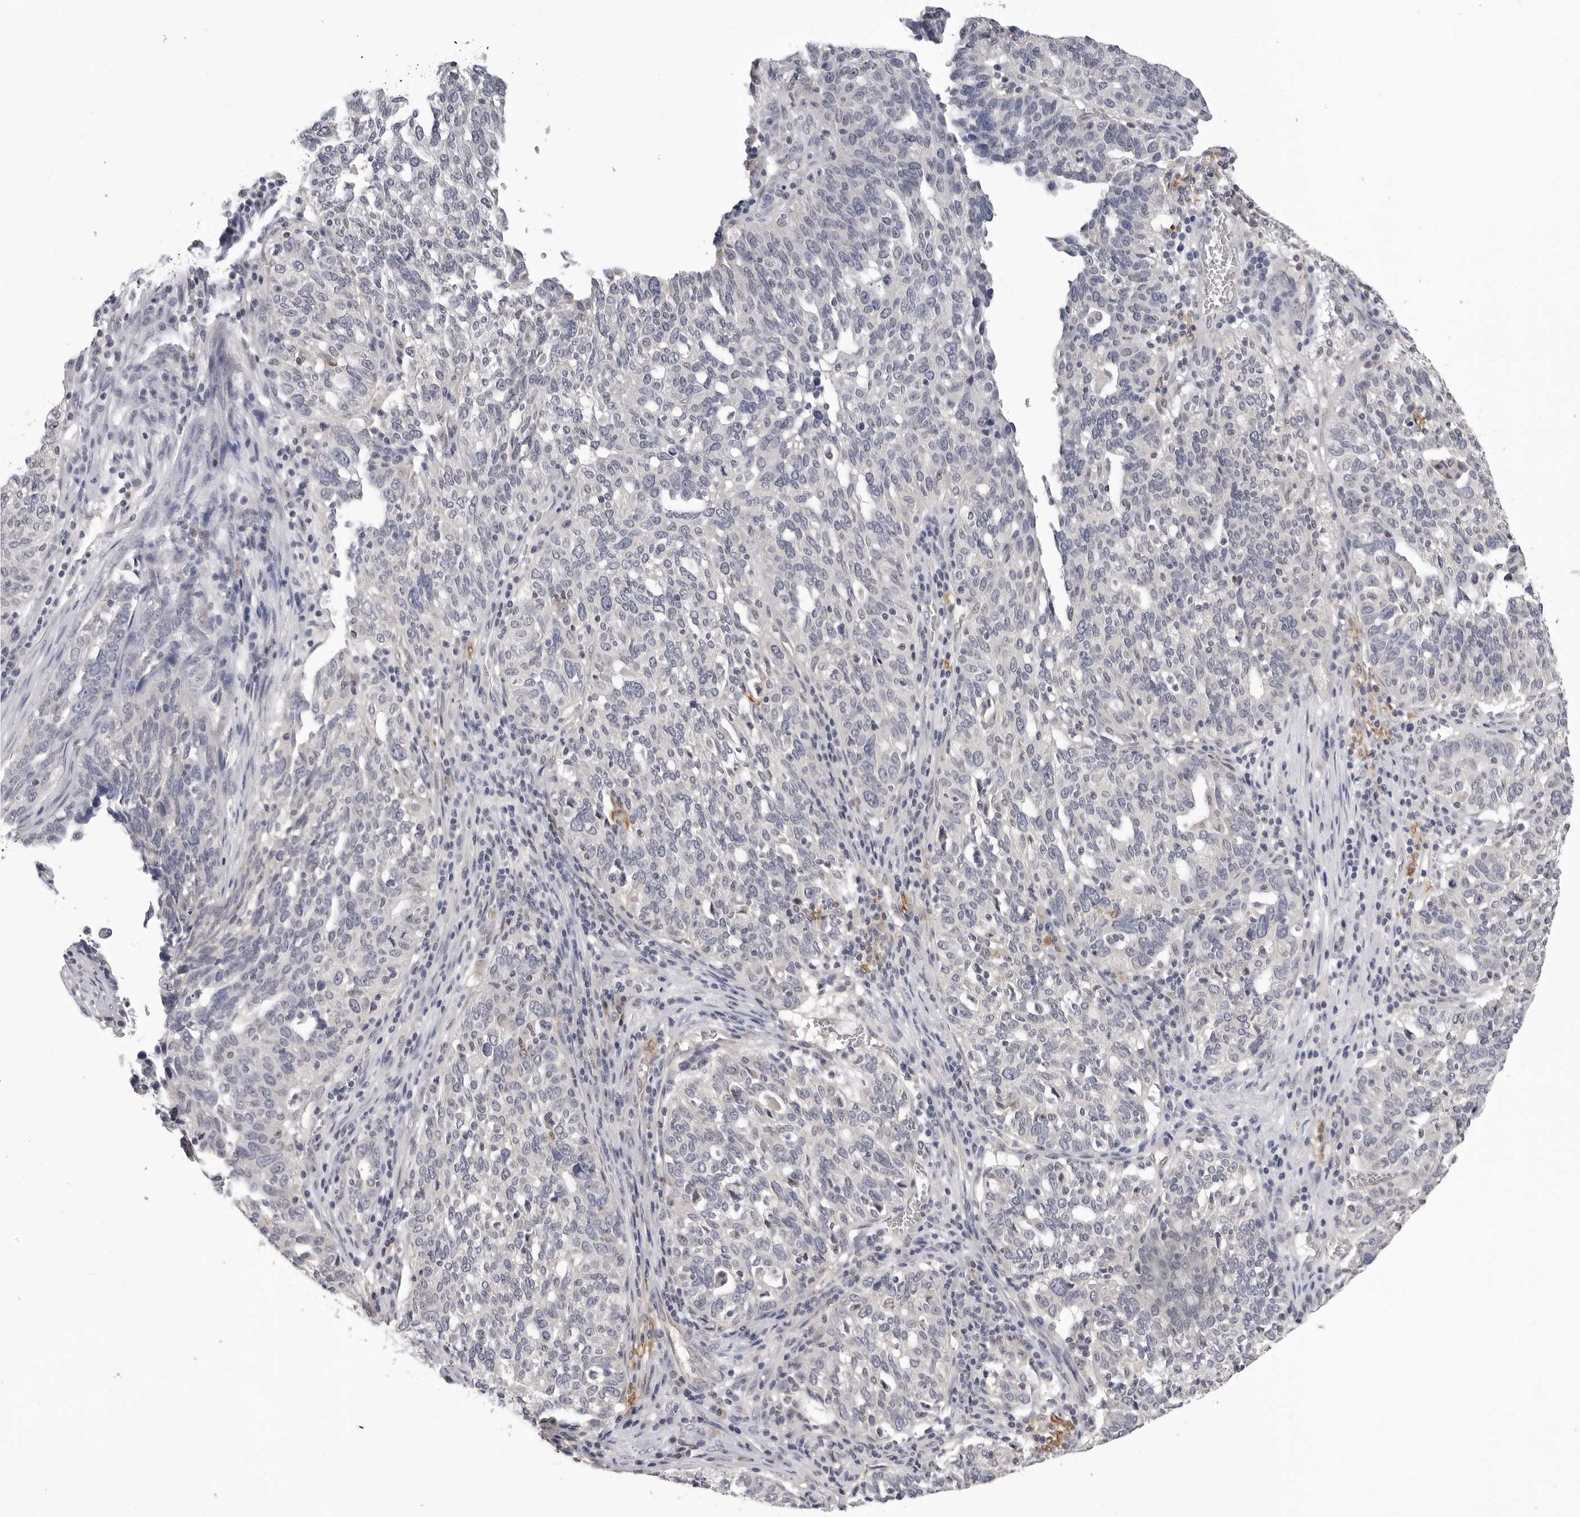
{"staining": {"intensity": "negative", "quantity": "none", "location": "none"}, "tissue": "ovarian cancer", "cell_type": "Tumor cells", "image_type": "cancer", "snomed": [{"axis": "morphology", "description": "Cystadenocarcinoma, serous, NOS"}, {"axis": "topography", "description": "Ovary"}], "caption": "IHC of ovarian cancer displays no staining in tumor cells.", "gene": "TRMT13", "patient": {"sex": "female", "age": 59}}